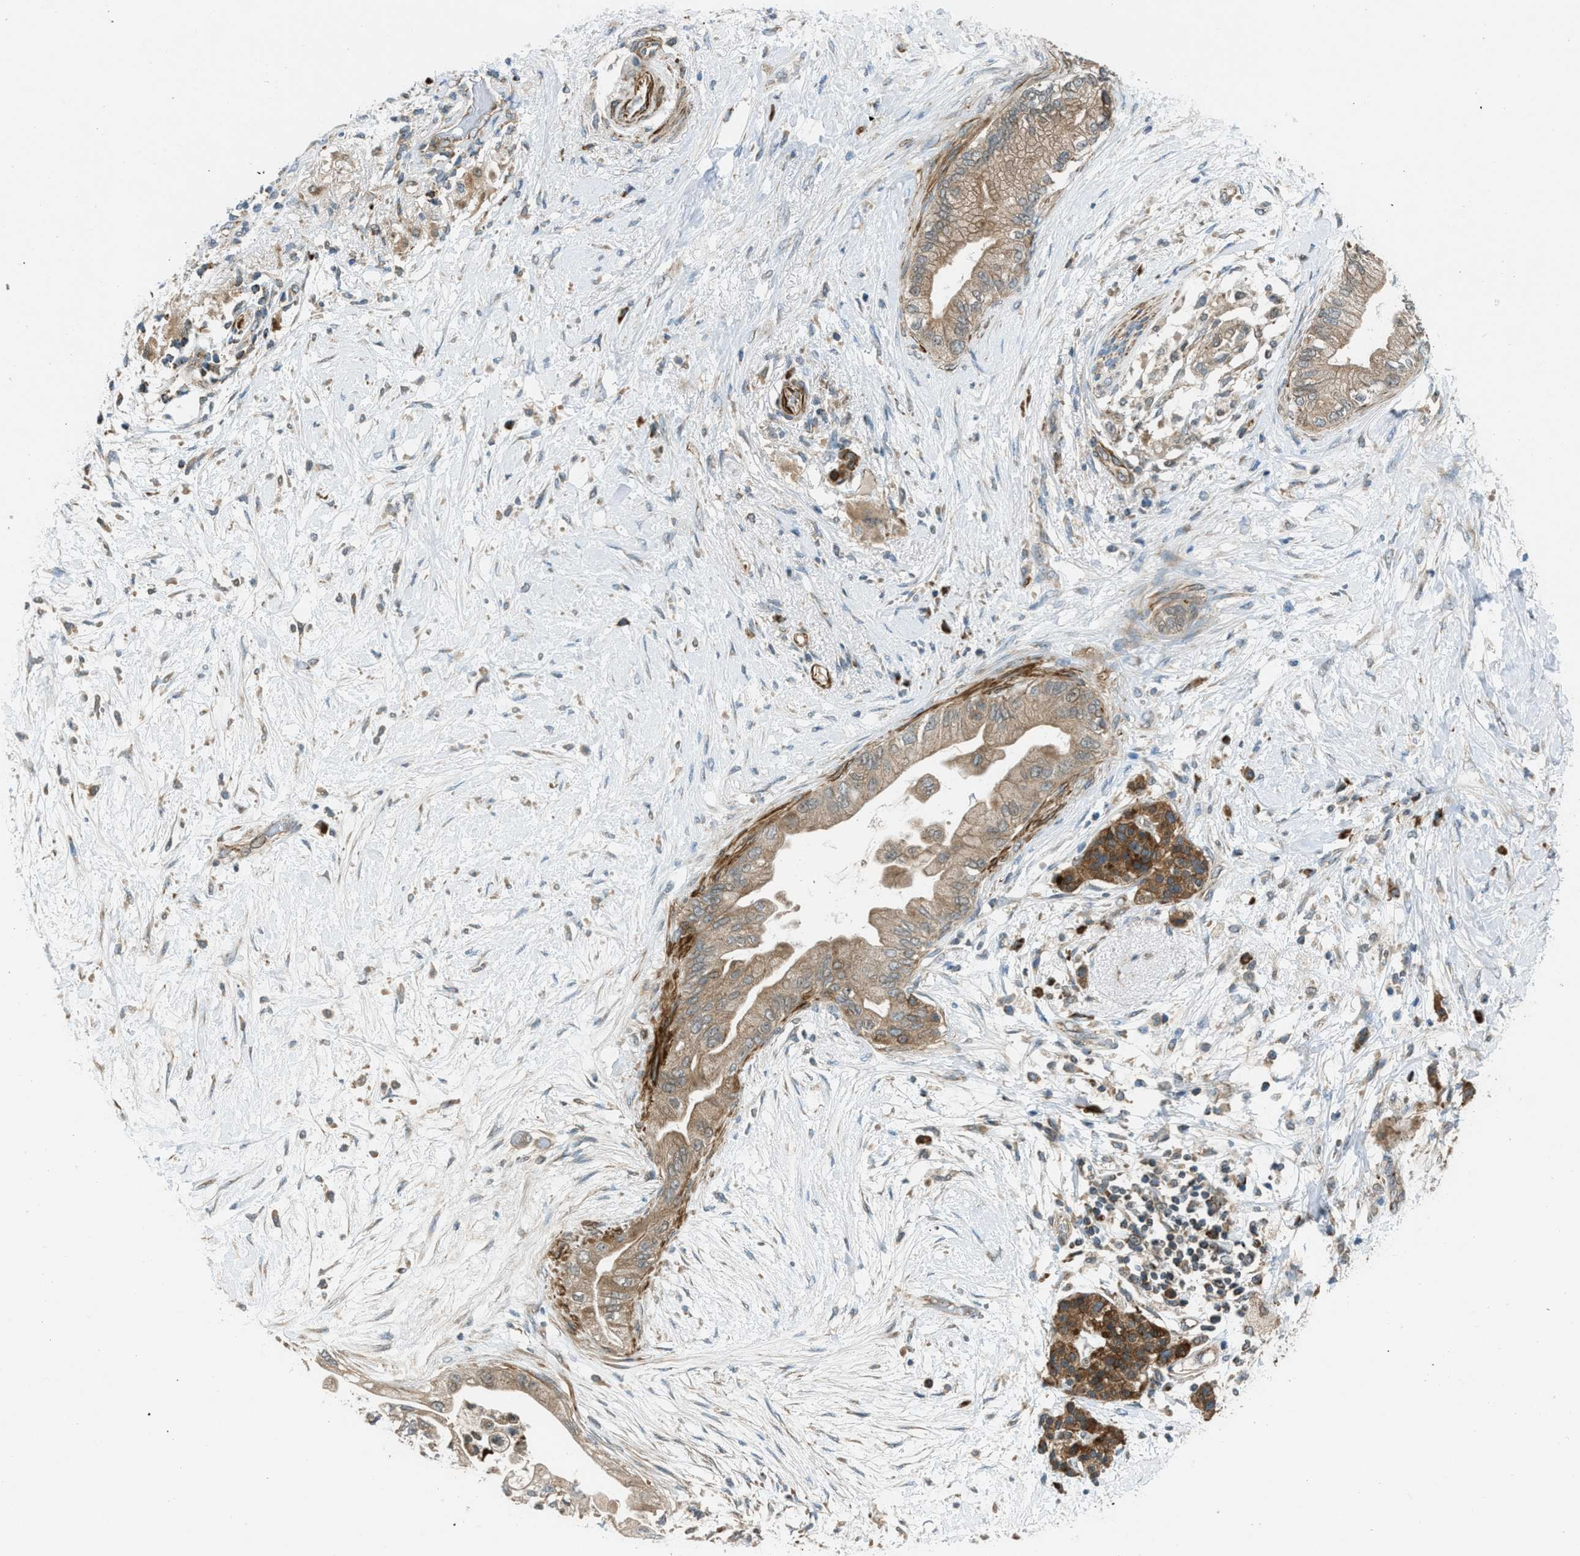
{"staining": {"intensity": "moderate", "quantity": ">75%", "location": "cytoplasmic/membranous"}, "tissue": "pancreatic cancer", "cell_type": "Tumor cells", "image_type": "cancer", "snomed": [{"axis": "morphology", "description": "Normal tissue, NOS"}, {"axis": "morphology", "description": "Adenocarcinoma, NOS"}, {"axis": "topography", "description": "Pancreas"}, {"axis": "topography", "description": "Duodenum"}], "caption": "Pancreatic cancer tissue reveals moderate cytoplasmic/membranous expression in about >75% of tumor cells (DAB IHC with brightfield microscopy, high magnification).", "gene": "SESN2", "patient": {"sex": "female", "age": 60}}